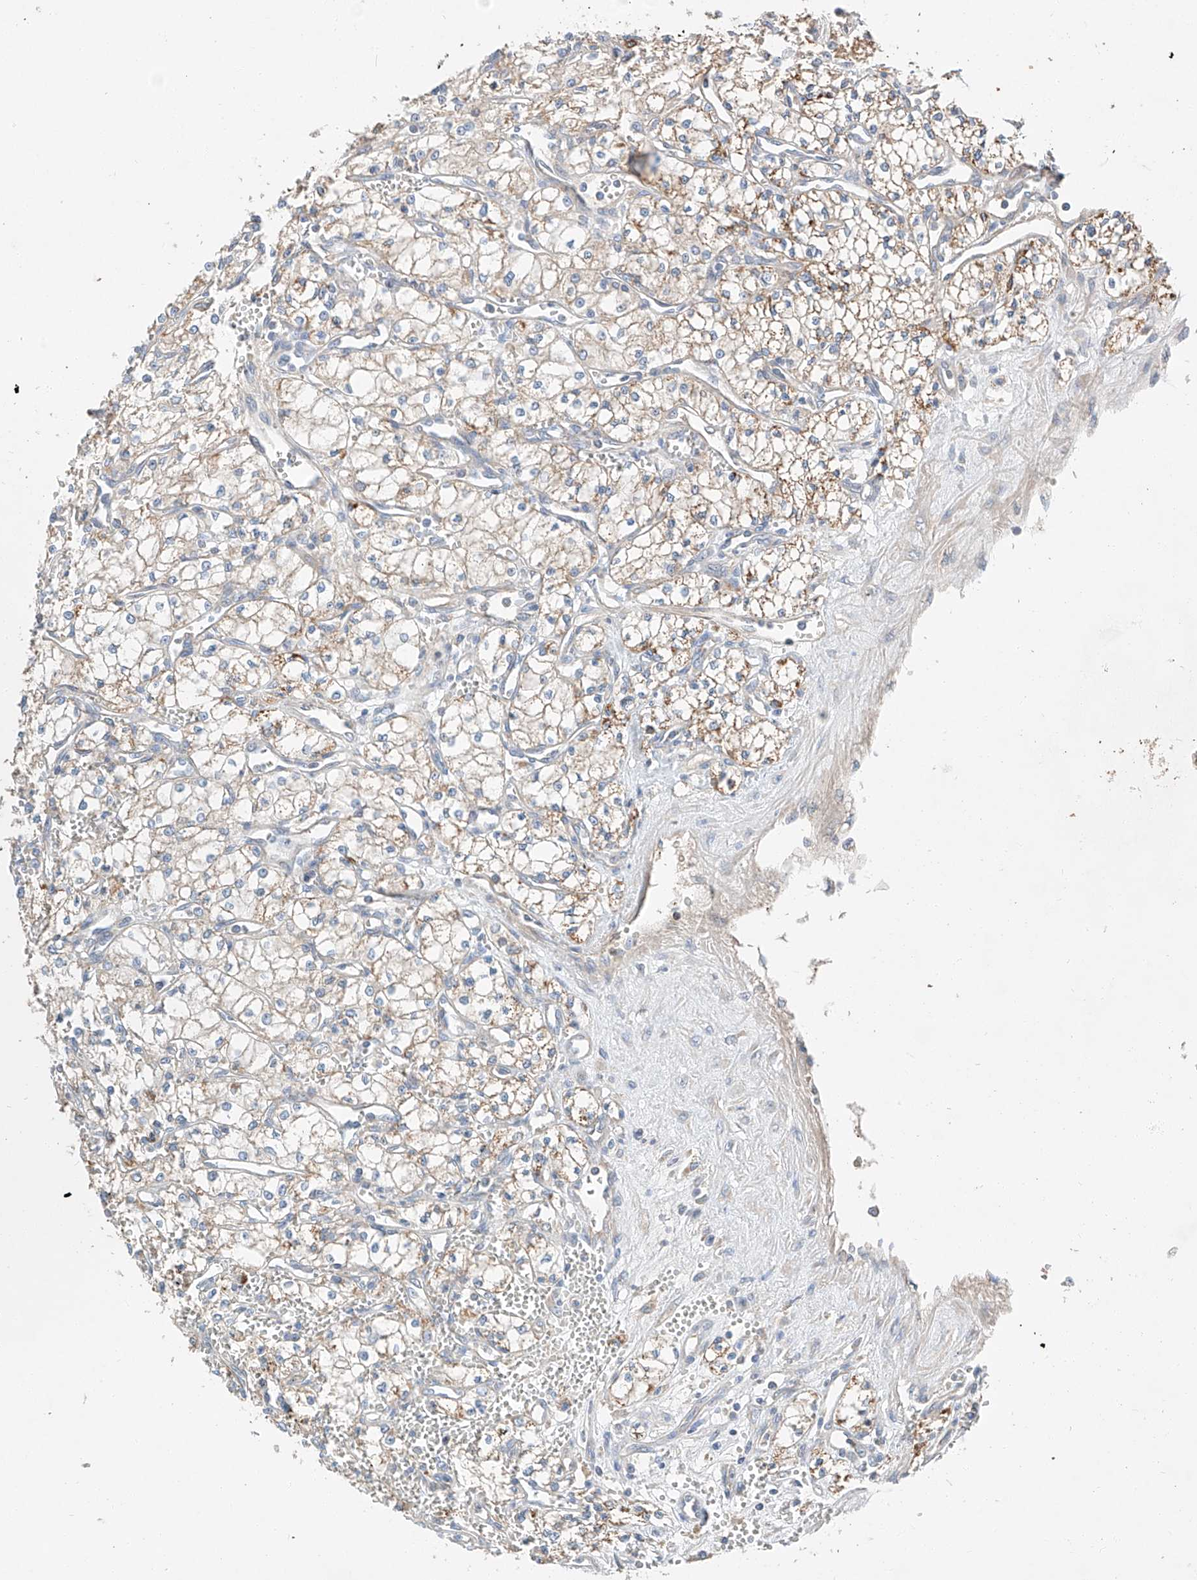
{"staining": {"intensity": "weak", "quantity": ">75%", "location": "cytoplasmic/membranous"}, "tissue": "renal cancer", "cell_type": "Tumor cells", "image_type": "cancer", "snomed": [{"axis": "morphology", "description": "Adenocarcinoma, NOS"}, {"axis": "topography", "description": "Kidney"}], "caption": "IHC histopathology image of neoplastic tissue: renal cancer stained using IHC demonstrates low levels of weak protein expression localized specifically in the cytoplasmic/membranous of tumor cells, appearing as a cytoplasmic/membranous brown color.", "gene": "RUSC1", "patient": {"sex": "male", "age": 59}}